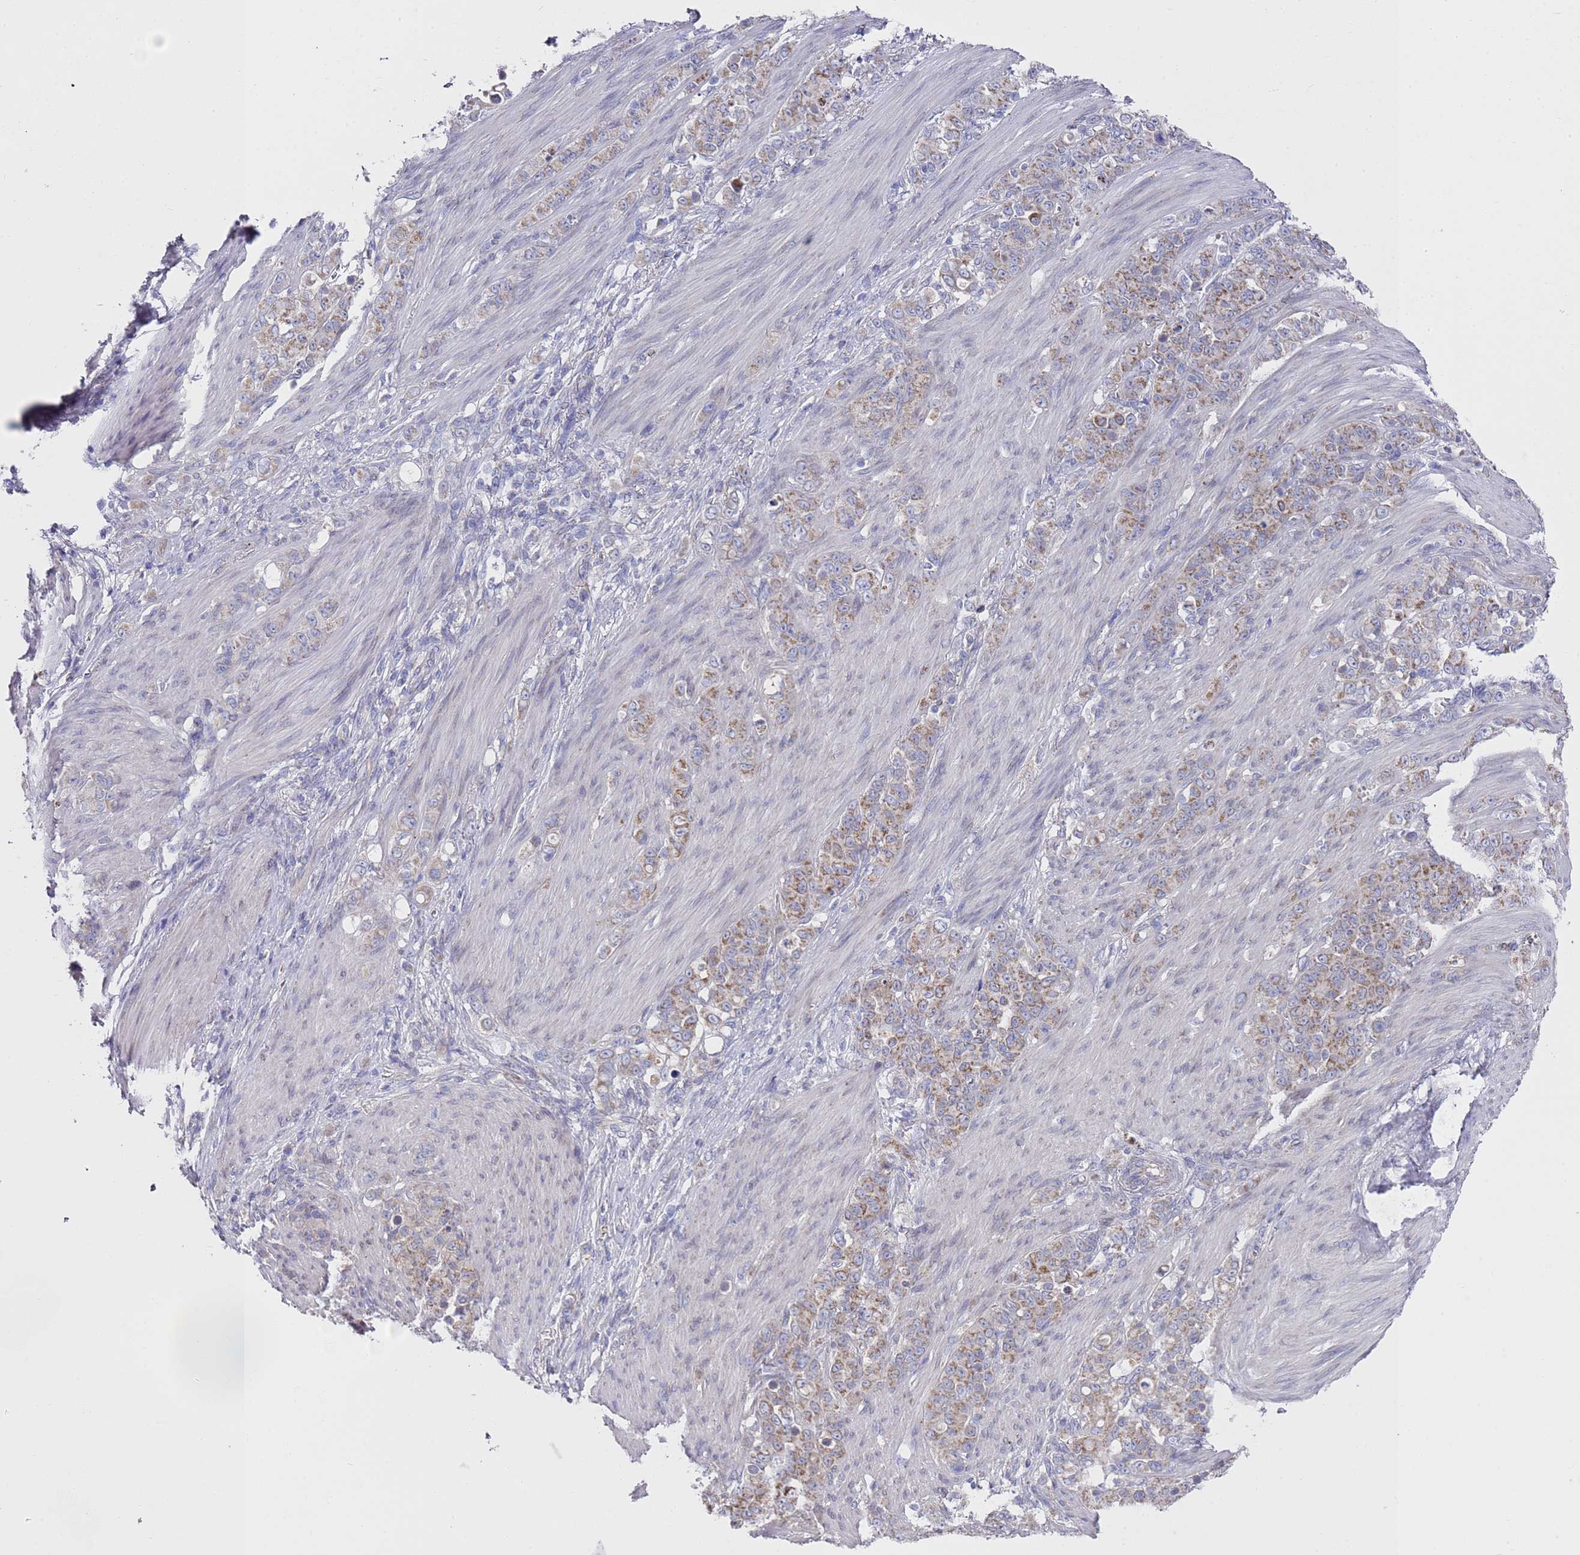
{"staining": {"intensity": "moderate", "quantity": ">75%", "location": "cytoplasmic/membranous"}, "tissue": "stomach cancer", "cell_type": "Tumor cells", "image_type": "cancer", "snomed": [{"axis": "morphology", "description": "Adenocarcinoma, NOS"}, {"axis": "topography", "description": "Stomach"}], "caption": "Protein analysis of stomach adenocarcinoma tissue exhibits moderate cytoplasmic/membranous expression in approximately >75% of tumor cells.", "gene": "NPEPPS", "patient": {"sex": "female", "age": 79}}